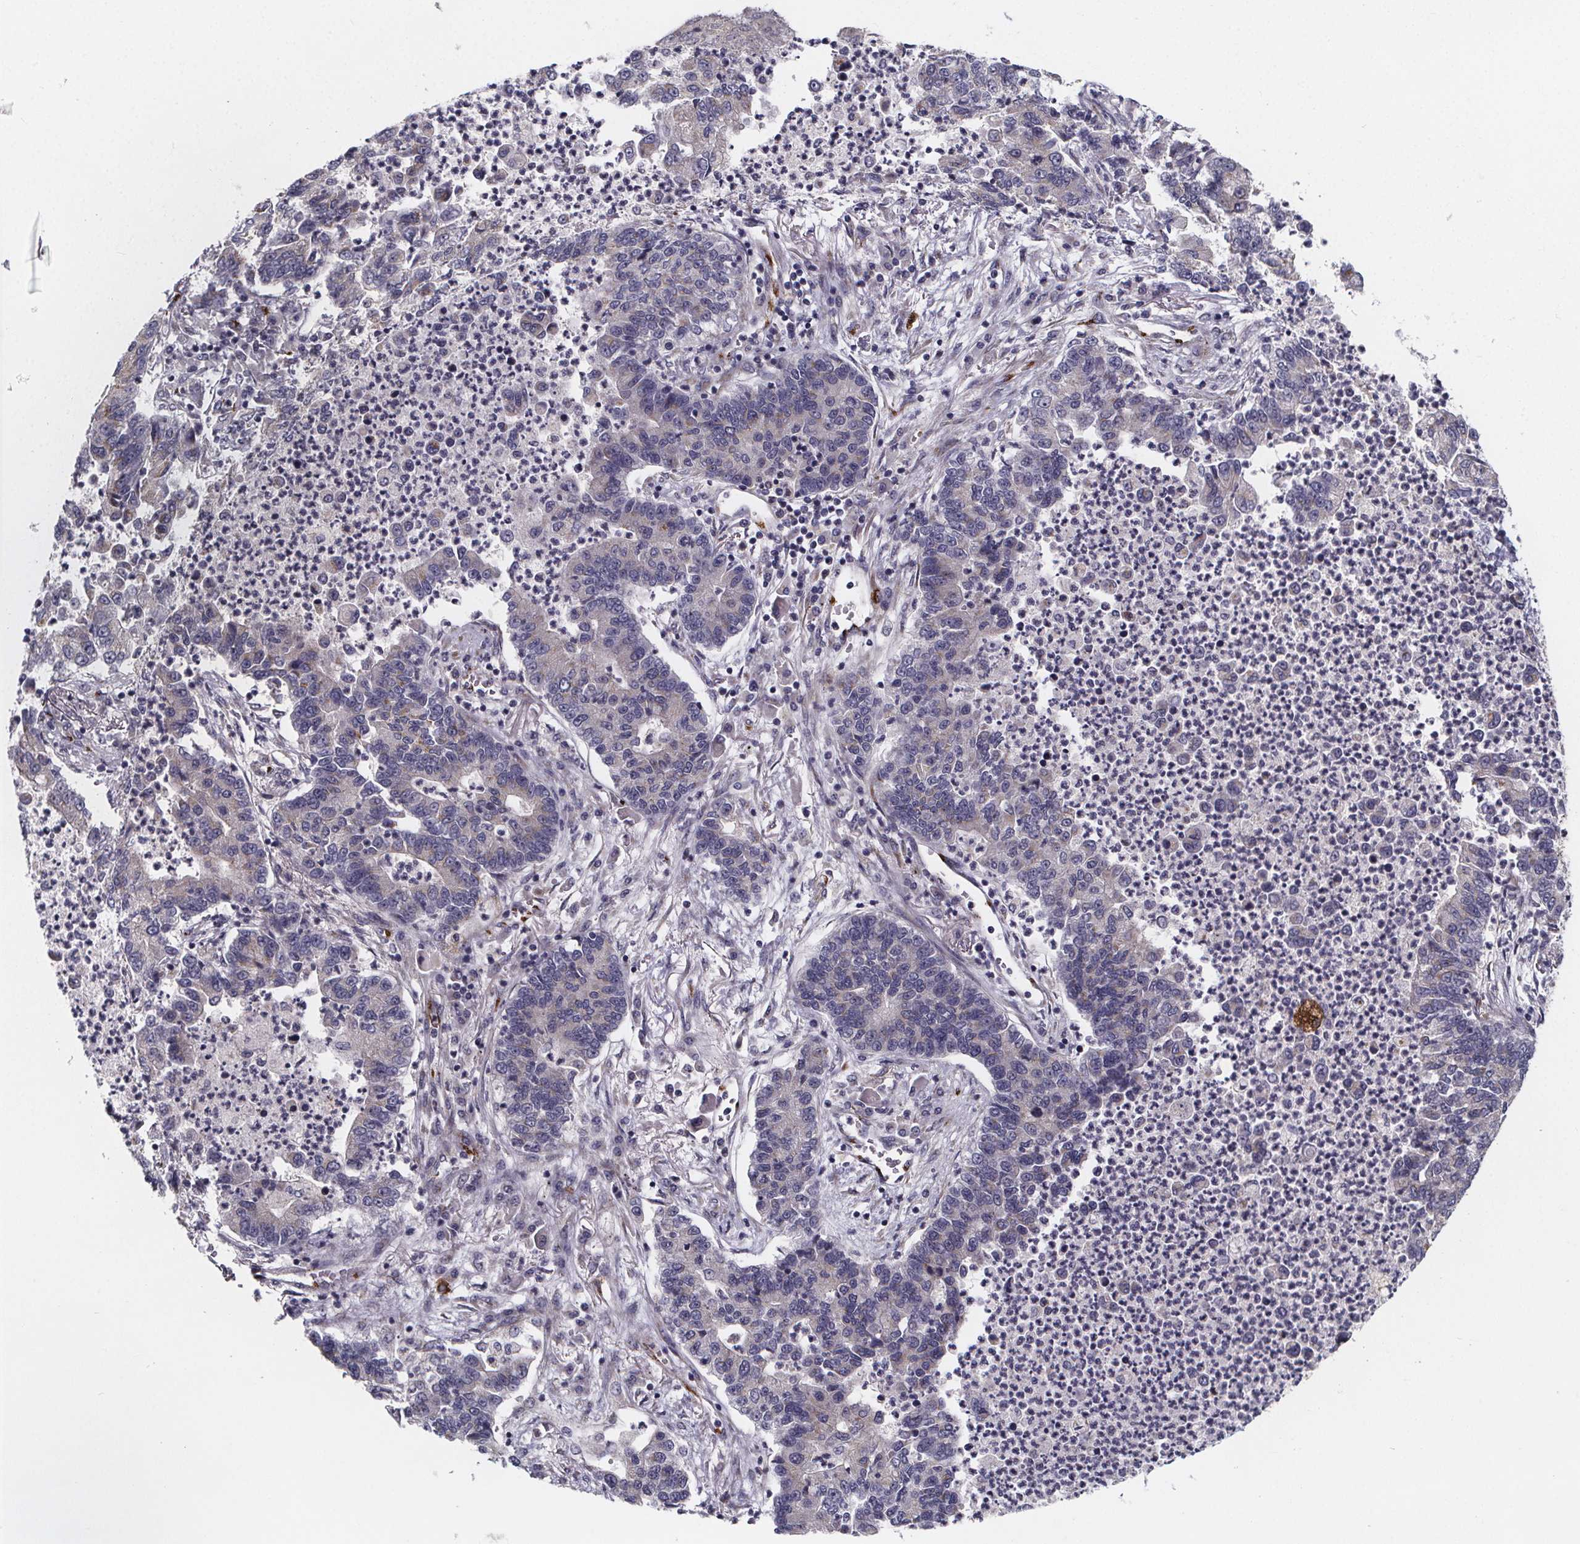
{"staining": {"intensity": "moderate", "quantity": "<25%", "location": "cytoplasmic/membranous"}, "tissue": "lung cancer", "cell_type": "Tumor cells", "image_type": "cancer", "snomed": [{"axis": "morphology", "description": "Adenocarcinoma, NOS"}, {"axis": "topography", "description": "Lung"}], "caption": "Protein staining by IHC displays moderate cytoplasmic/membranous expression in approximately <25% of tumor cells in lung cancer (adenocarcinoma). Immunohistochemistry (ihc) stains the protein in brown and the nuclei are stained blue.", "gene": "NDST1", "patient": {"sex": "female", "age": 57}}